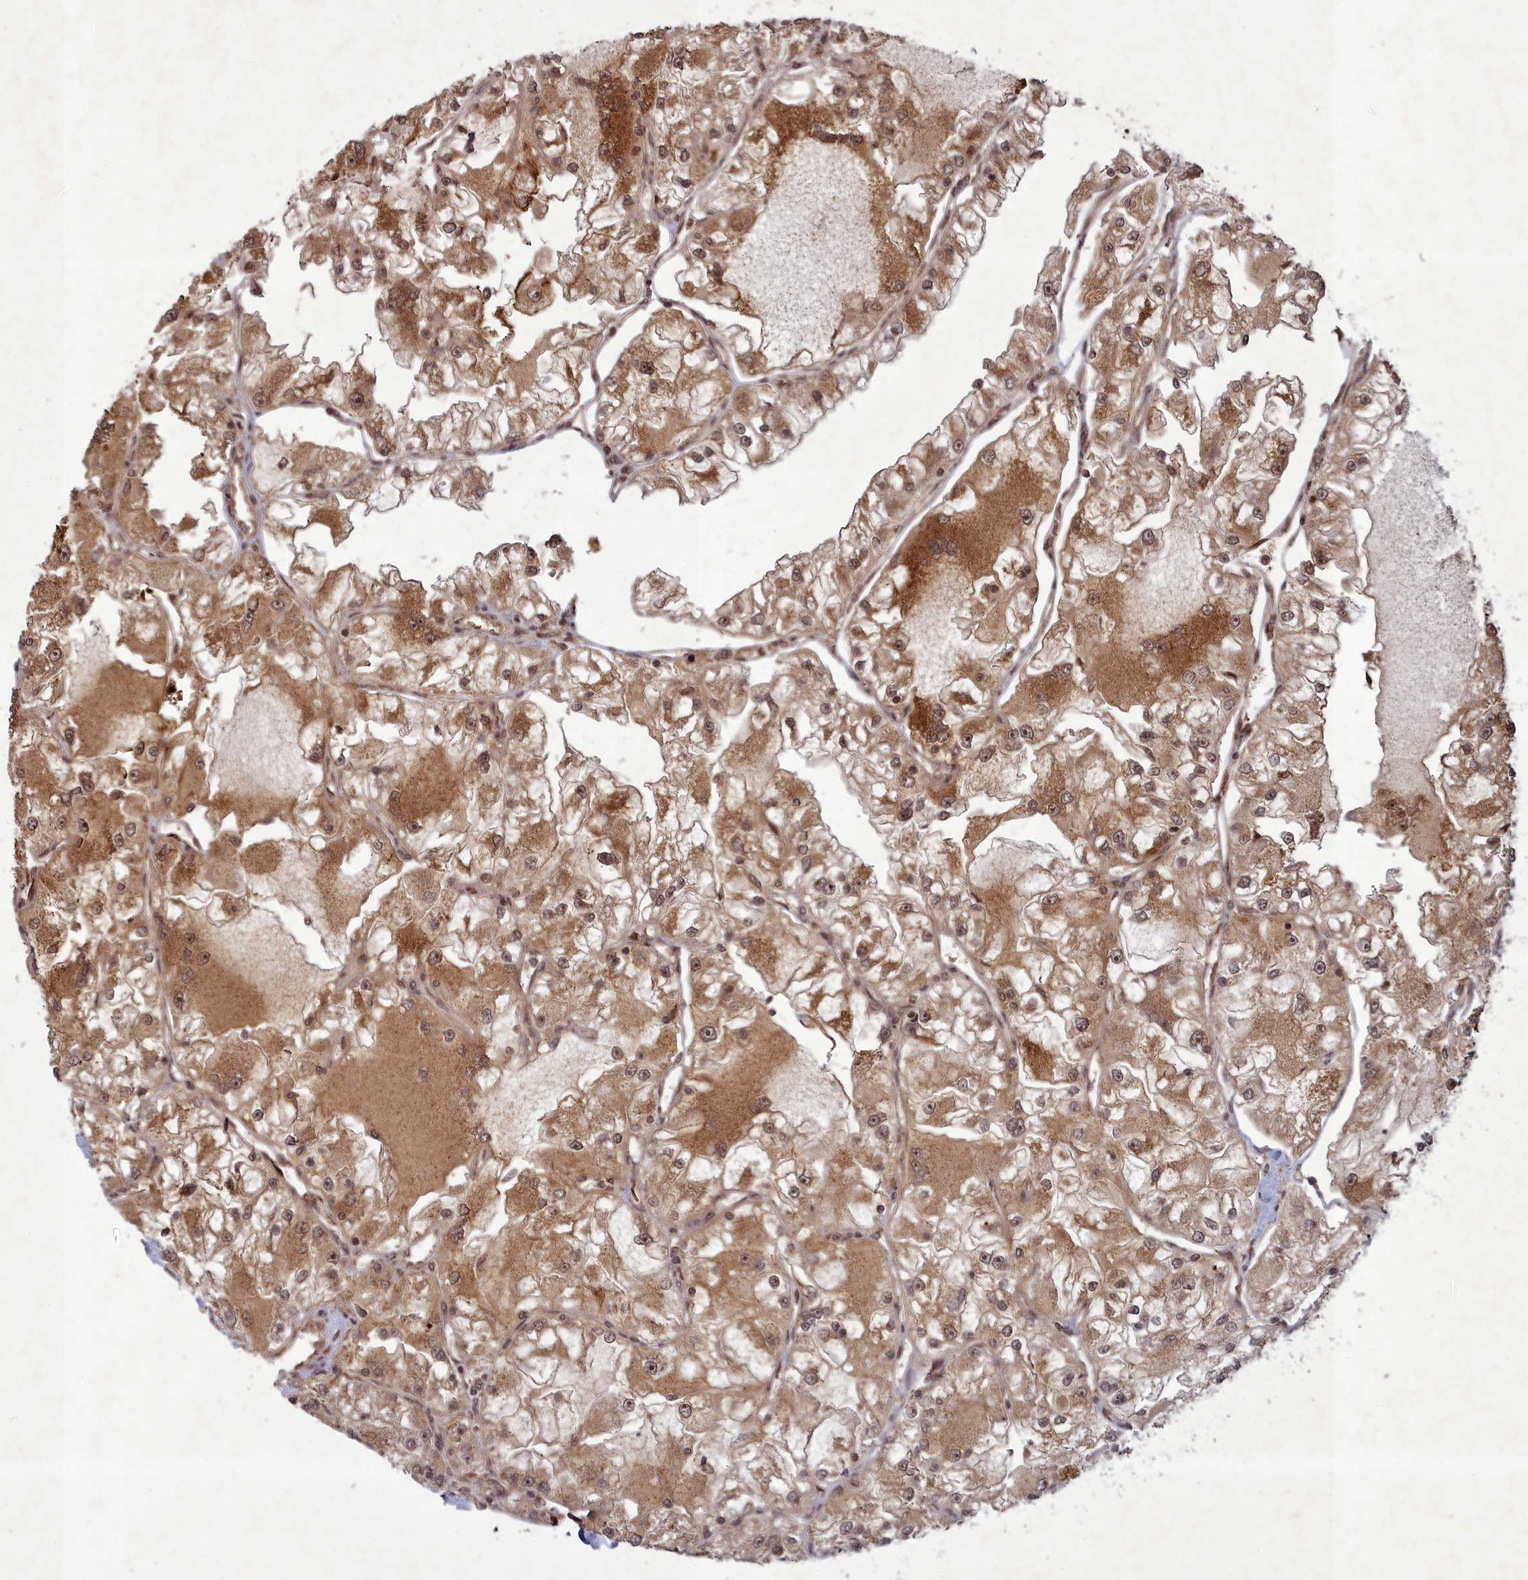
{"staining": {"intensity": "moderate", "quantity": ">75%", "location": "cytoplasmic/membranous,nuclear"}, "tissue": "renal cancer", "cell_type": "Tumor cells", "image_type": "cancer", "snomed": [{"axis": "morphology", "description": "Adenocarcinoma, NOS"}, {"axis": "topography", "description": "Kidney"}], "caption": "The image demonstrates immunohistochemical staining of renal cancer. There is moderate cytoplasmic/membranous and nuclear expression is identified in about >75% of tumor cells.", "gene": "SRMS", "patient": {"sex": "female", "age": 72}}